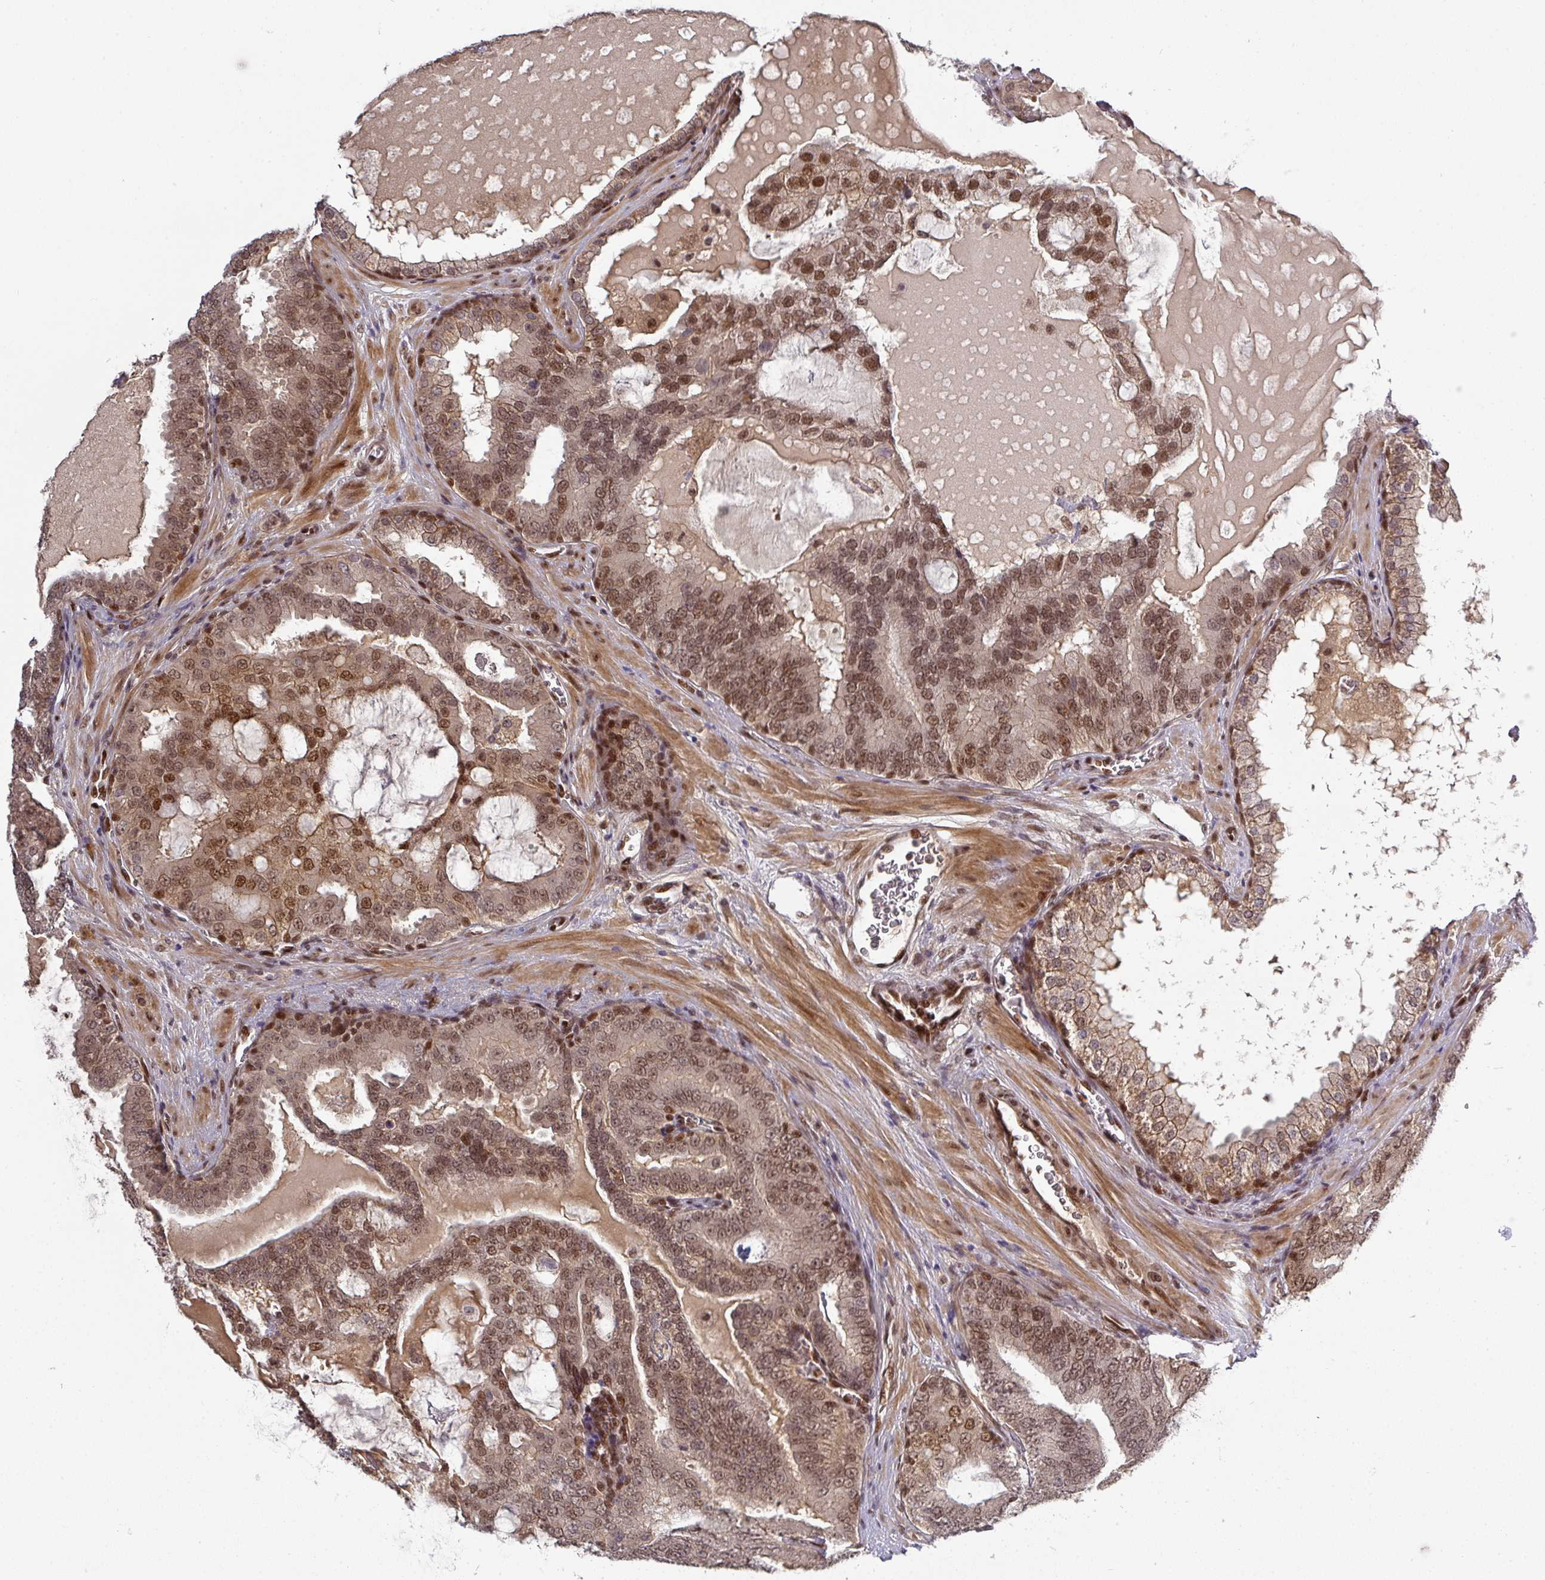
{"staining": {"intensity": "moderate", "quantity": ">75%", "location": "cytoplasmic/membranous,nuclear"}, "tissue": "prostate cancer", "cell_type": "Tumor cells", "image_type": "cancer", "snomed": [{"axis": "morphology", "description": "Adenocarcinoma, High grade"}, {"axis": "topography", "description": "Prostate"}], "caption": "This is a micrograph of immunohistochemistry staining of prostate cancer (adenocarcinoma (high-grade)), which shows moderate positivity in the cytoplasmic/membranous and nuclear of tumor cells.", "gene": "CIC", "patient": {"sex": "male", "age": 55}}